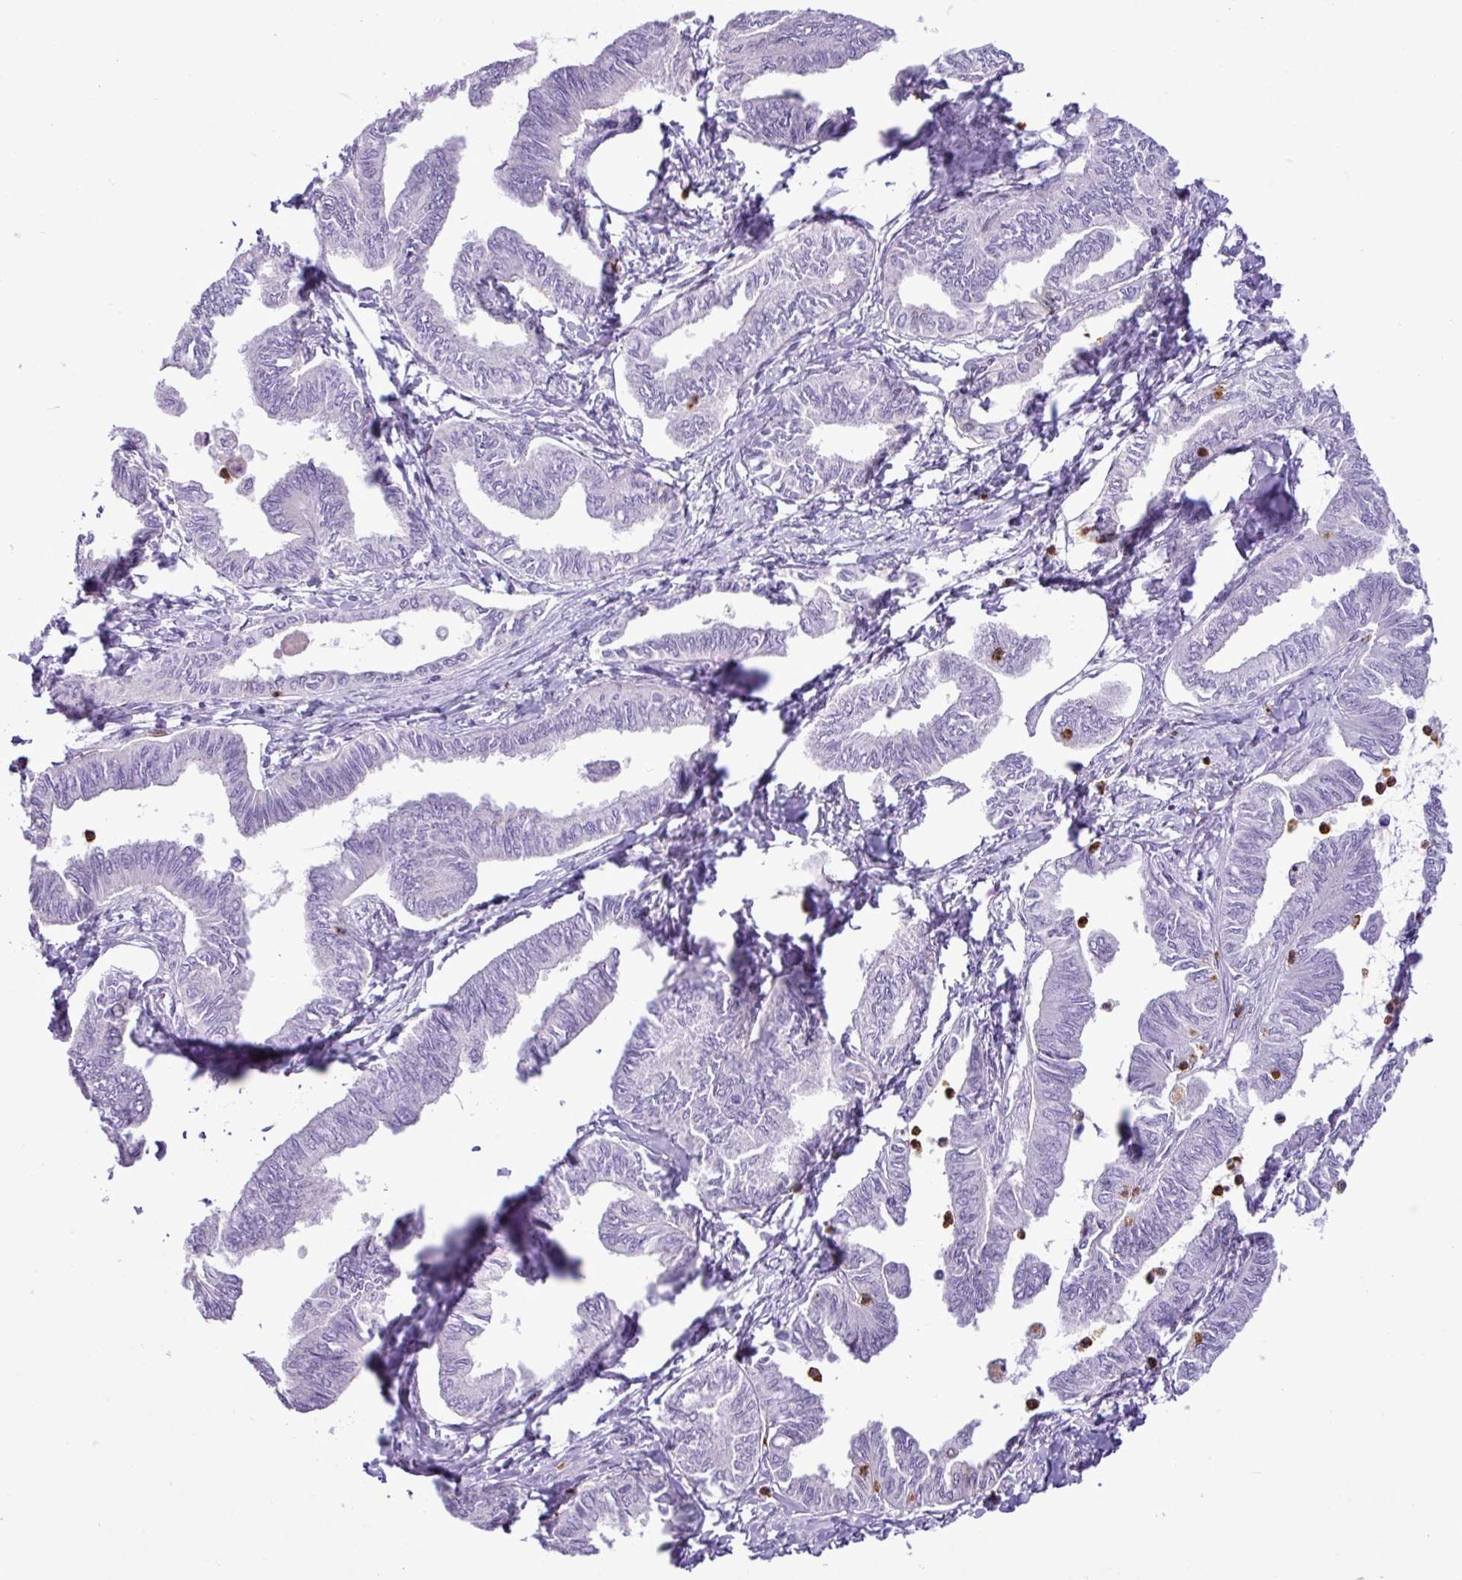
{"staining": {"intensity": "negative", "quantity": "none", "location": "none"}, "tissue": "ovarian cancer", "cell_type": "Tumor cells", "image_type": "cancer", "snomed": [{"axis": "morphology", "description": "Carcinoma, endometroid"}, {"axis": "topography", "description": "Ovary"}], "caption": "IHC micrograph of human ovarian cancer (endometroid carcinoma) stained for a protein (brown), which reveals no staining in tumor cells. Brightfield microscopy of immunohistochemistry (IHC) stained with DAB (brown) and hematoxylin (blue), captured at high magnification.", "gene": "ZSCAN5A", "patient": {"sex": "female", "age": 70}}